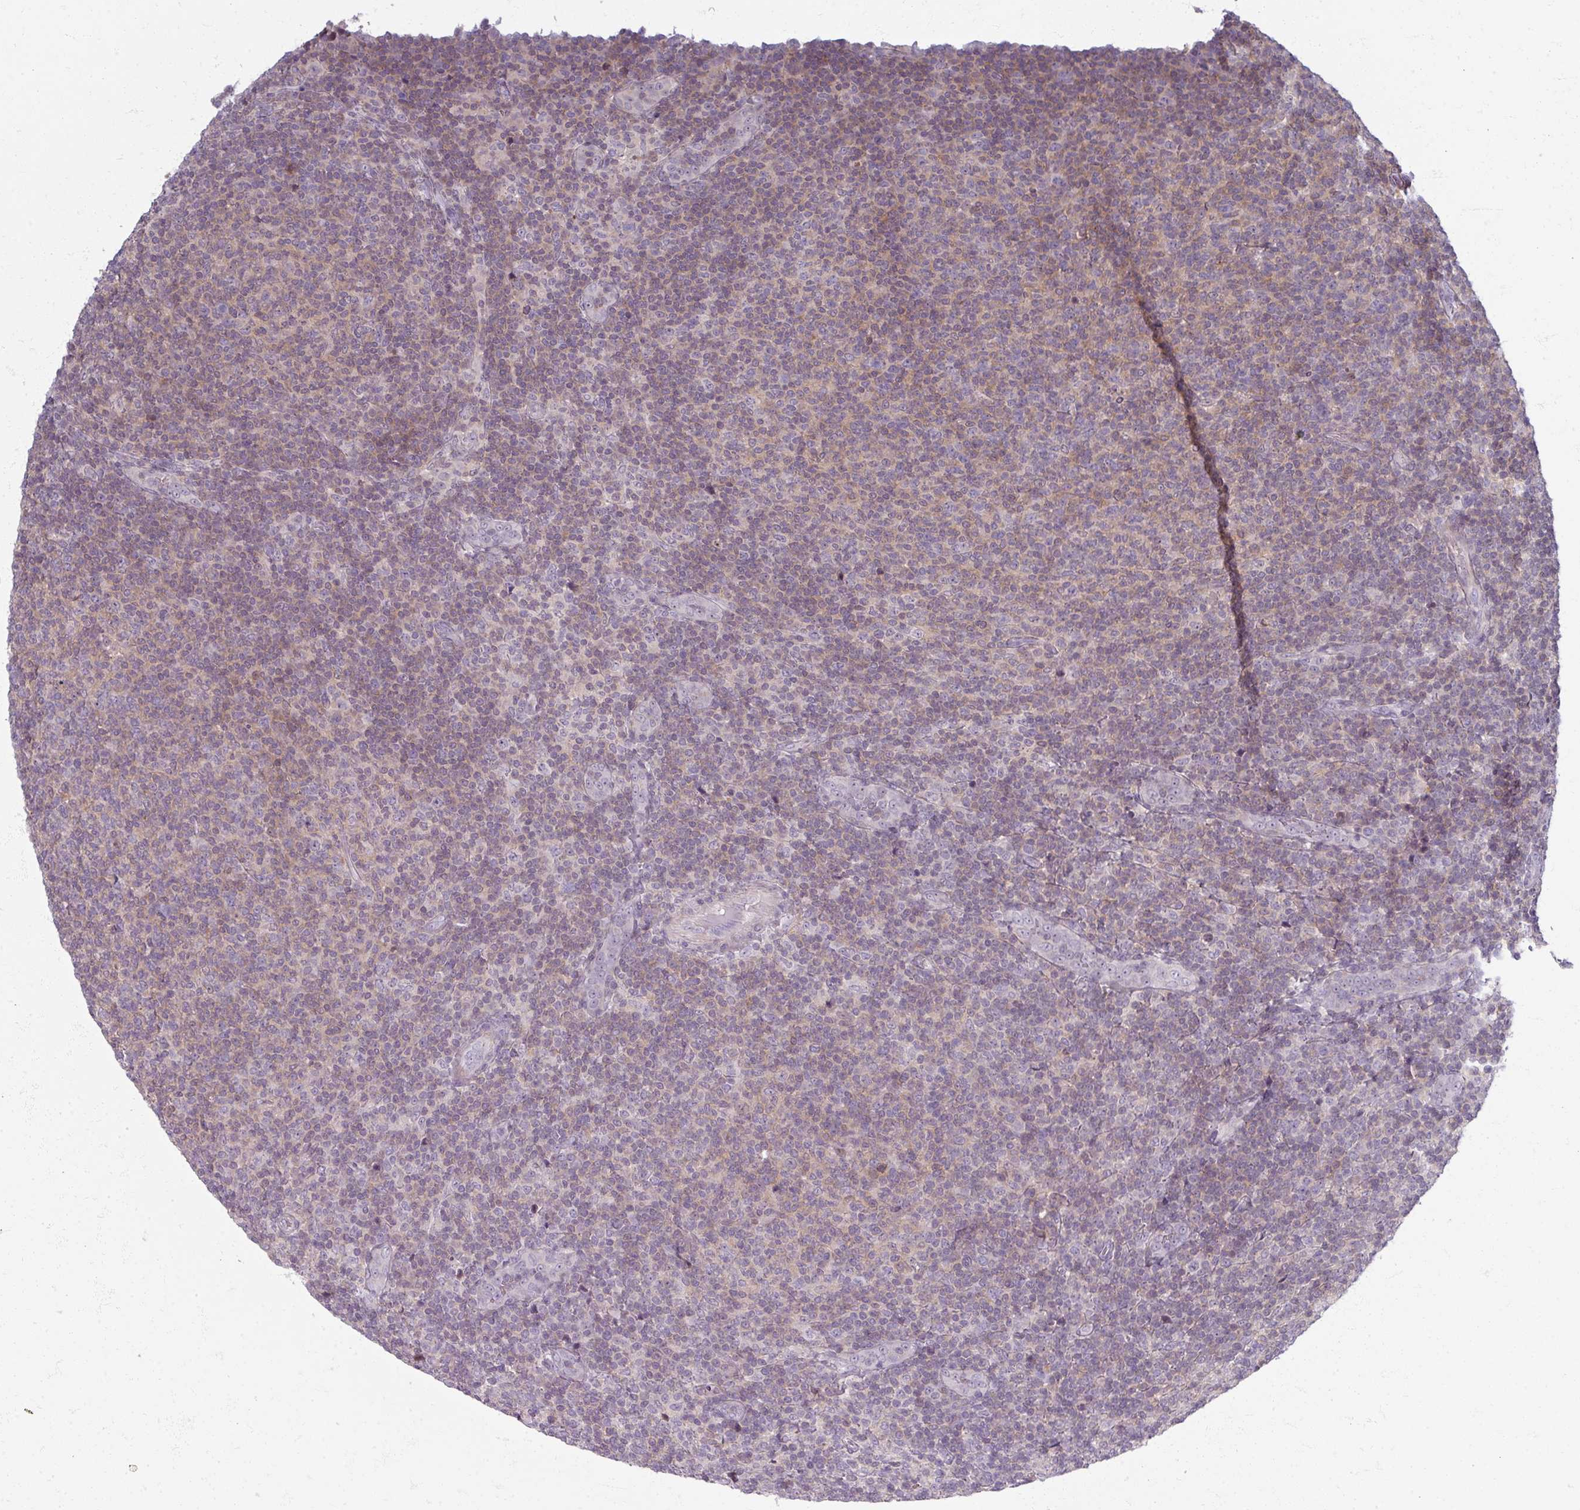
{"staining": {"intensity": "weak", "quantity": "25%-75%", "location": "cytoplasmic/membranous"}, "tissue": "lymphoma", "cell_type": "Tumor cells", "image_type": "cancer", "snomed": [{"axis": "morphology", "description": "Malignant lymphoma, non-Hodgkin's type, Low grade"}, {"axis": "topography", "description": "Lymph node"}], "caption": "Human malignant lymphoma, non-Hodgkin's type (low-grade) stained with a brown dye reveals weak cytoplasmic/membranous positive expression in approximately 25%-75% of tumor cells.", "gene": "TTLL7", "patient": {"sex": "male", "age": 66}}